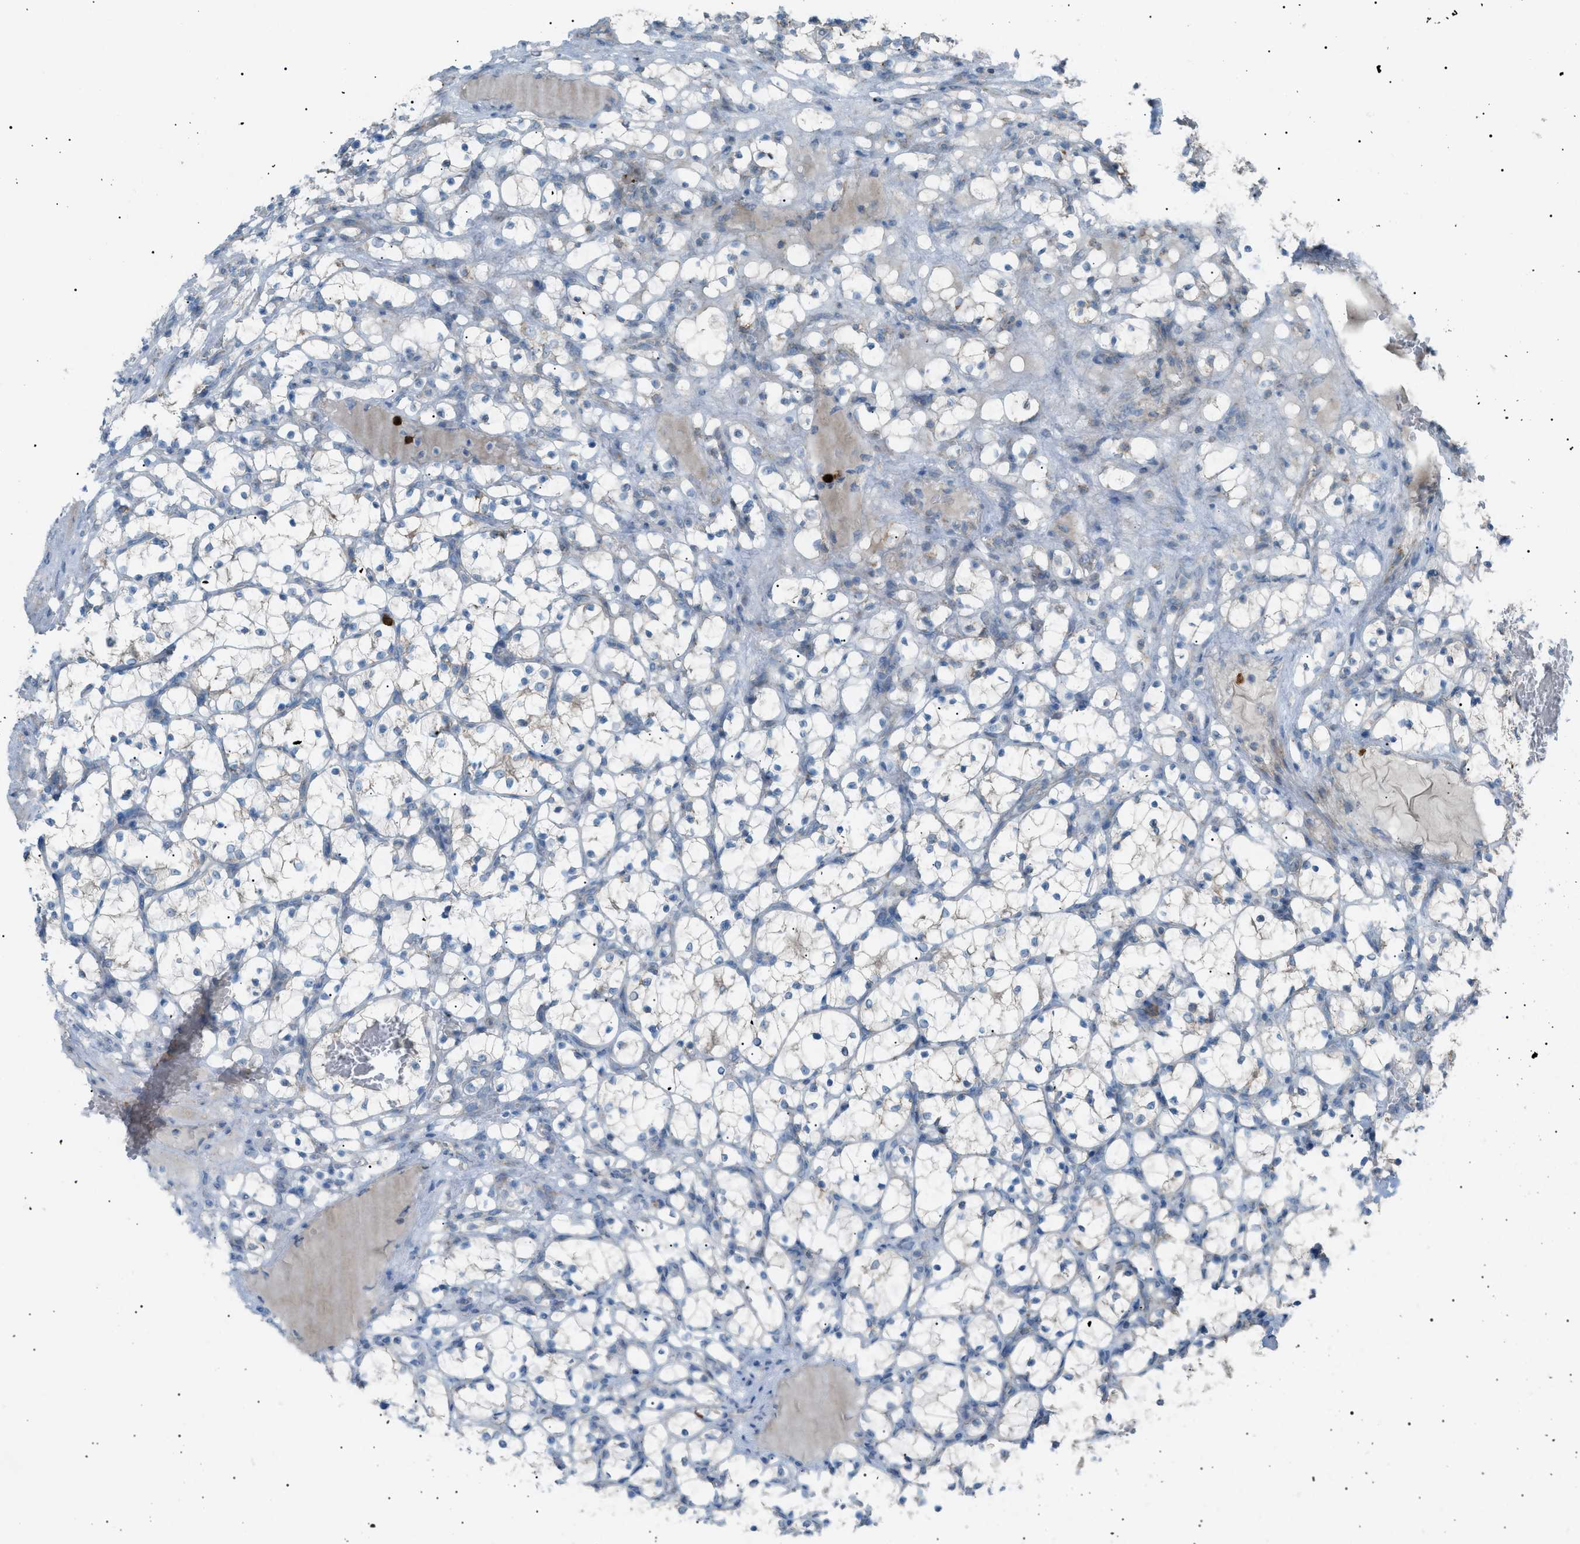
{"staining": {"intensity": "negative", "quantity": "none", "location": "none"}, "tissue": "renal cancer", "cell_type": "Tumor cells", "image_type": "cancer", "snomed": [{"axis": "morphology", "description": "Adenocarcinoma, NOS"}, {"axis": "topography", "description": "Kidney"}], "caption": "This micrograph is of renal adenocarcinoma stained with immunohistochemistry (IHC) to label a protein in brown with the nuclei are counter-stained blue. There is no expression in tumor cells.", "gene": "ZNF516", "patient": {"sex": "female", "age": 69}}